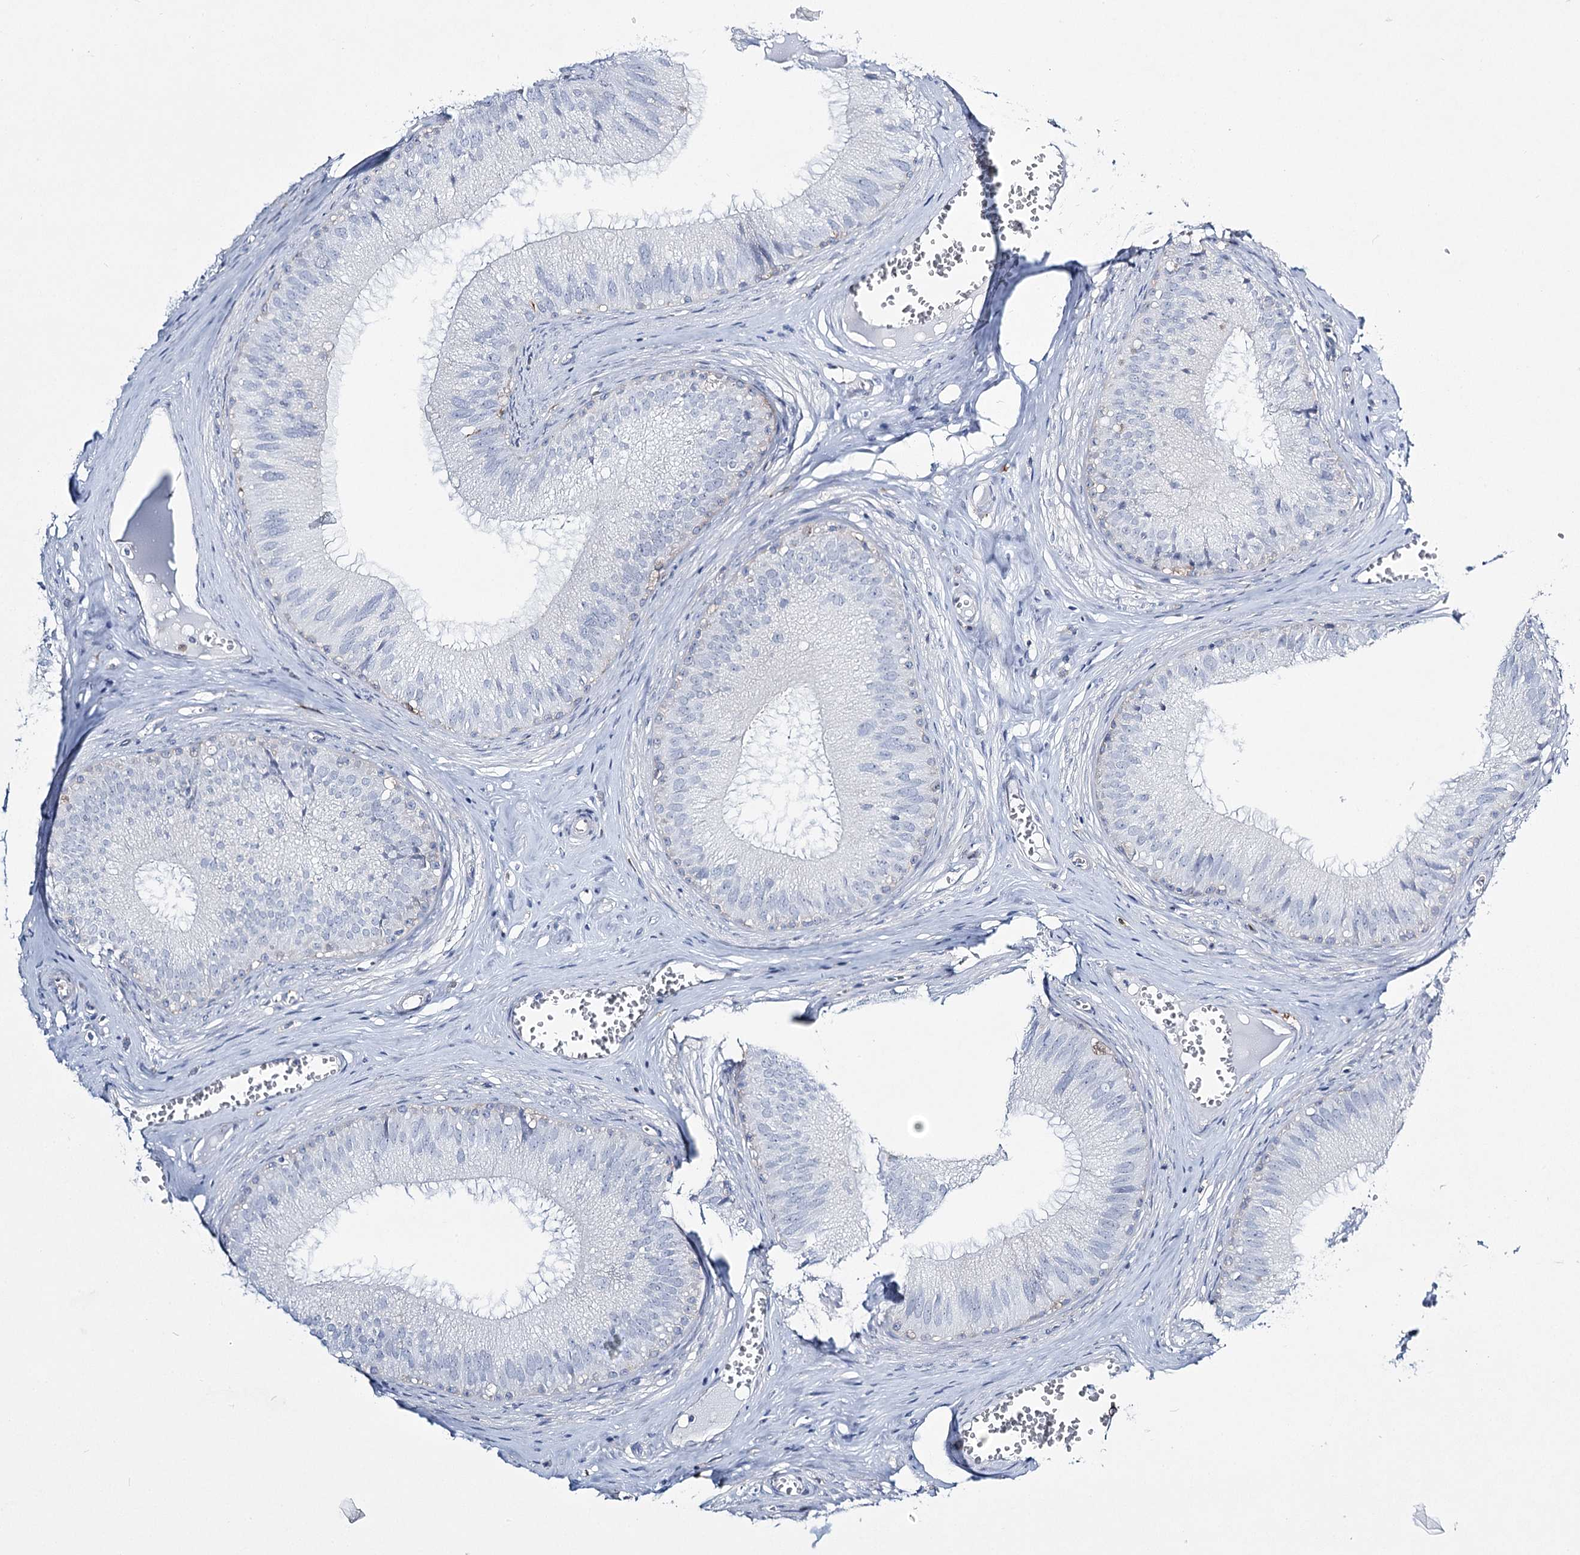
{"staining": {"intensity": "negative", "quantity": "none", "location": "none"}, "tissue": "epididymis", "cell_type": "Glandular cells", "image_type": "normal", "snomed": [{"axis": "morphology", "description": "Normal tissue, NOS"}, {"axis": "topography", "description": "Epididymis"}], "caption": "Immunohistochemistry (IHC) histopathology image of unremarkable epididymis stained for a protein (brown), which exhibits no expression in glandular cells.", "gene": "CCDC88A", "patient": {"sex": "male", "age": 36}}